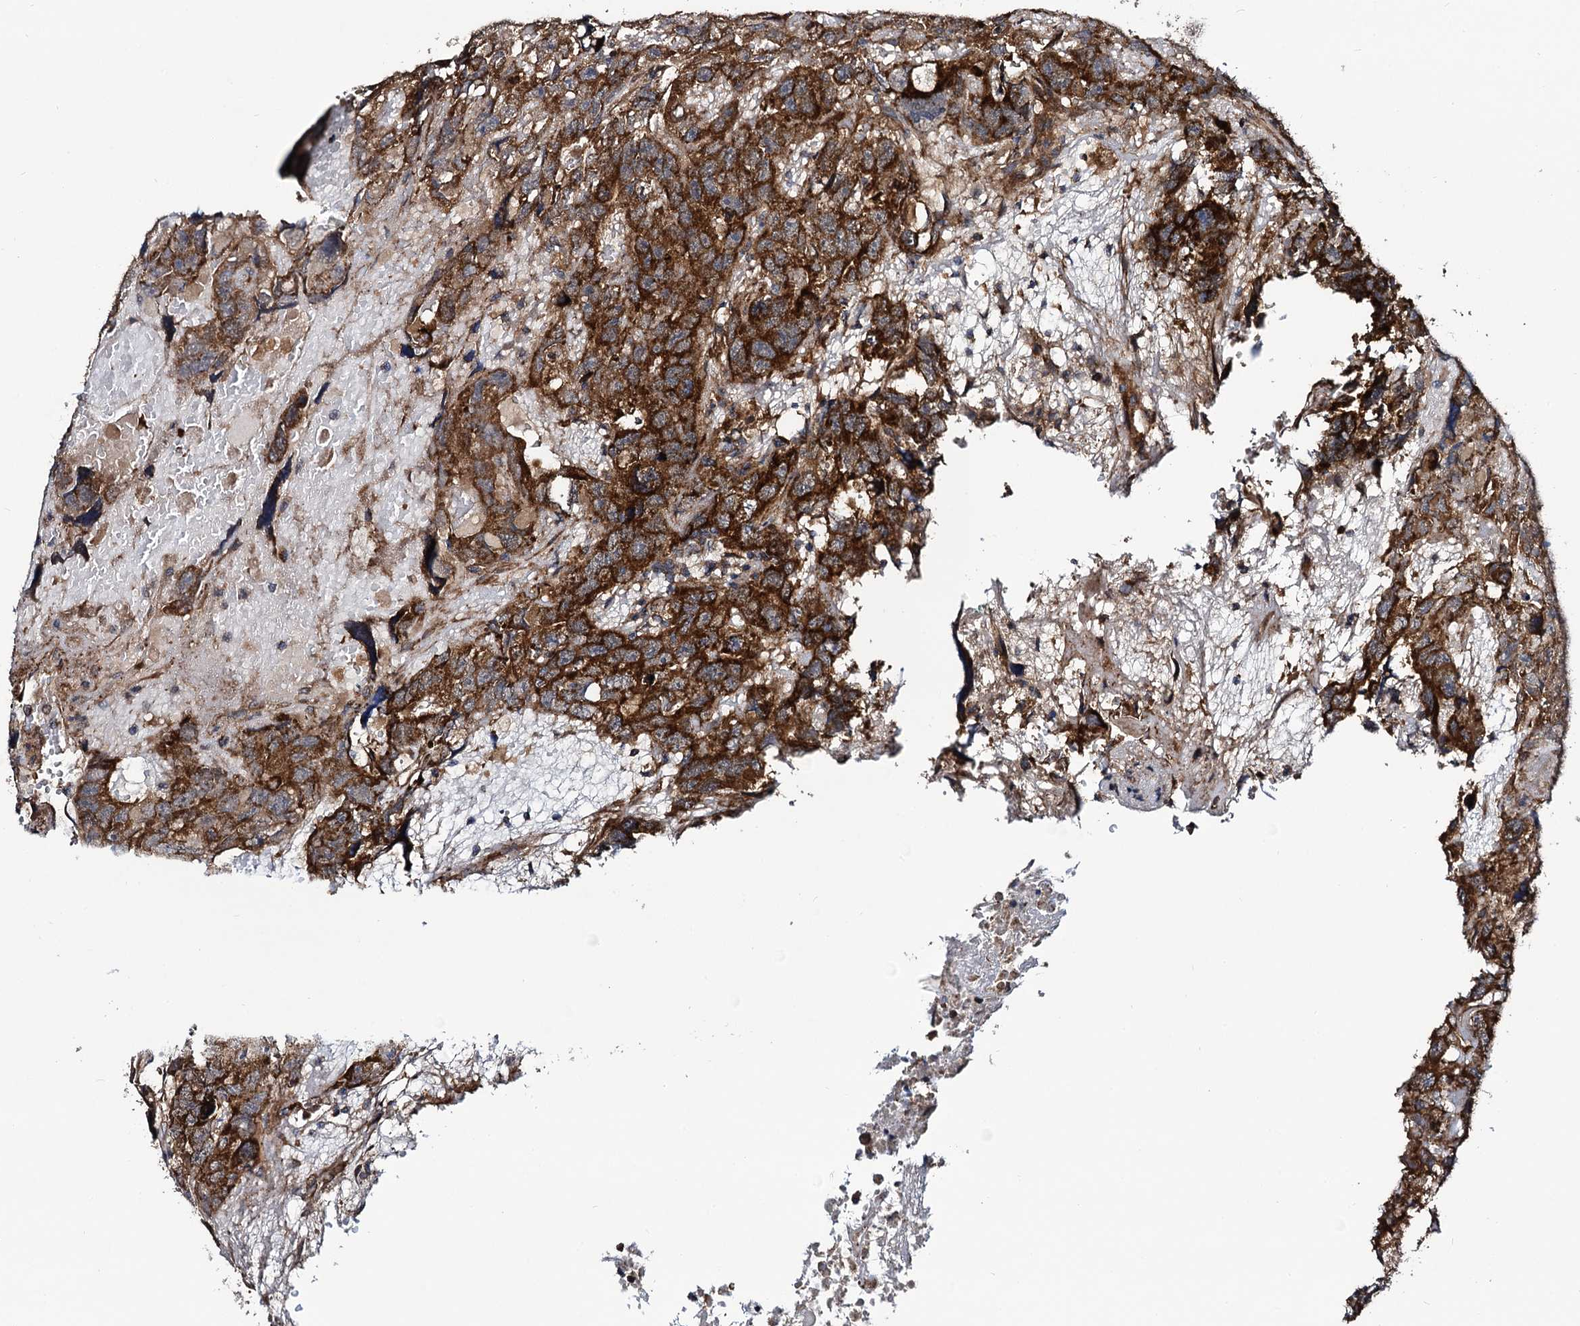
{"staining": {"intensity": "strong", "quantity": ">75%", "location": "cytoplasmic/membranous"}, "tissue": "testis cancer", "cell_type": "Tumor cells", "image_type": "cancer", "snomed": [{"axis": "morphology", "description": "Carcinoma, Embryonal, NOS"}, {"axis": "topography", "description": "Testis"}], "caption": "Testis cancer (embryonal carcinoma) stained for a protein (brown) exhibits strong cytoplasmic/membranous positive staining in about >75% of tumor cells.", "gene": "NEK1", "patient": {"sex": "male", "age": 45}}